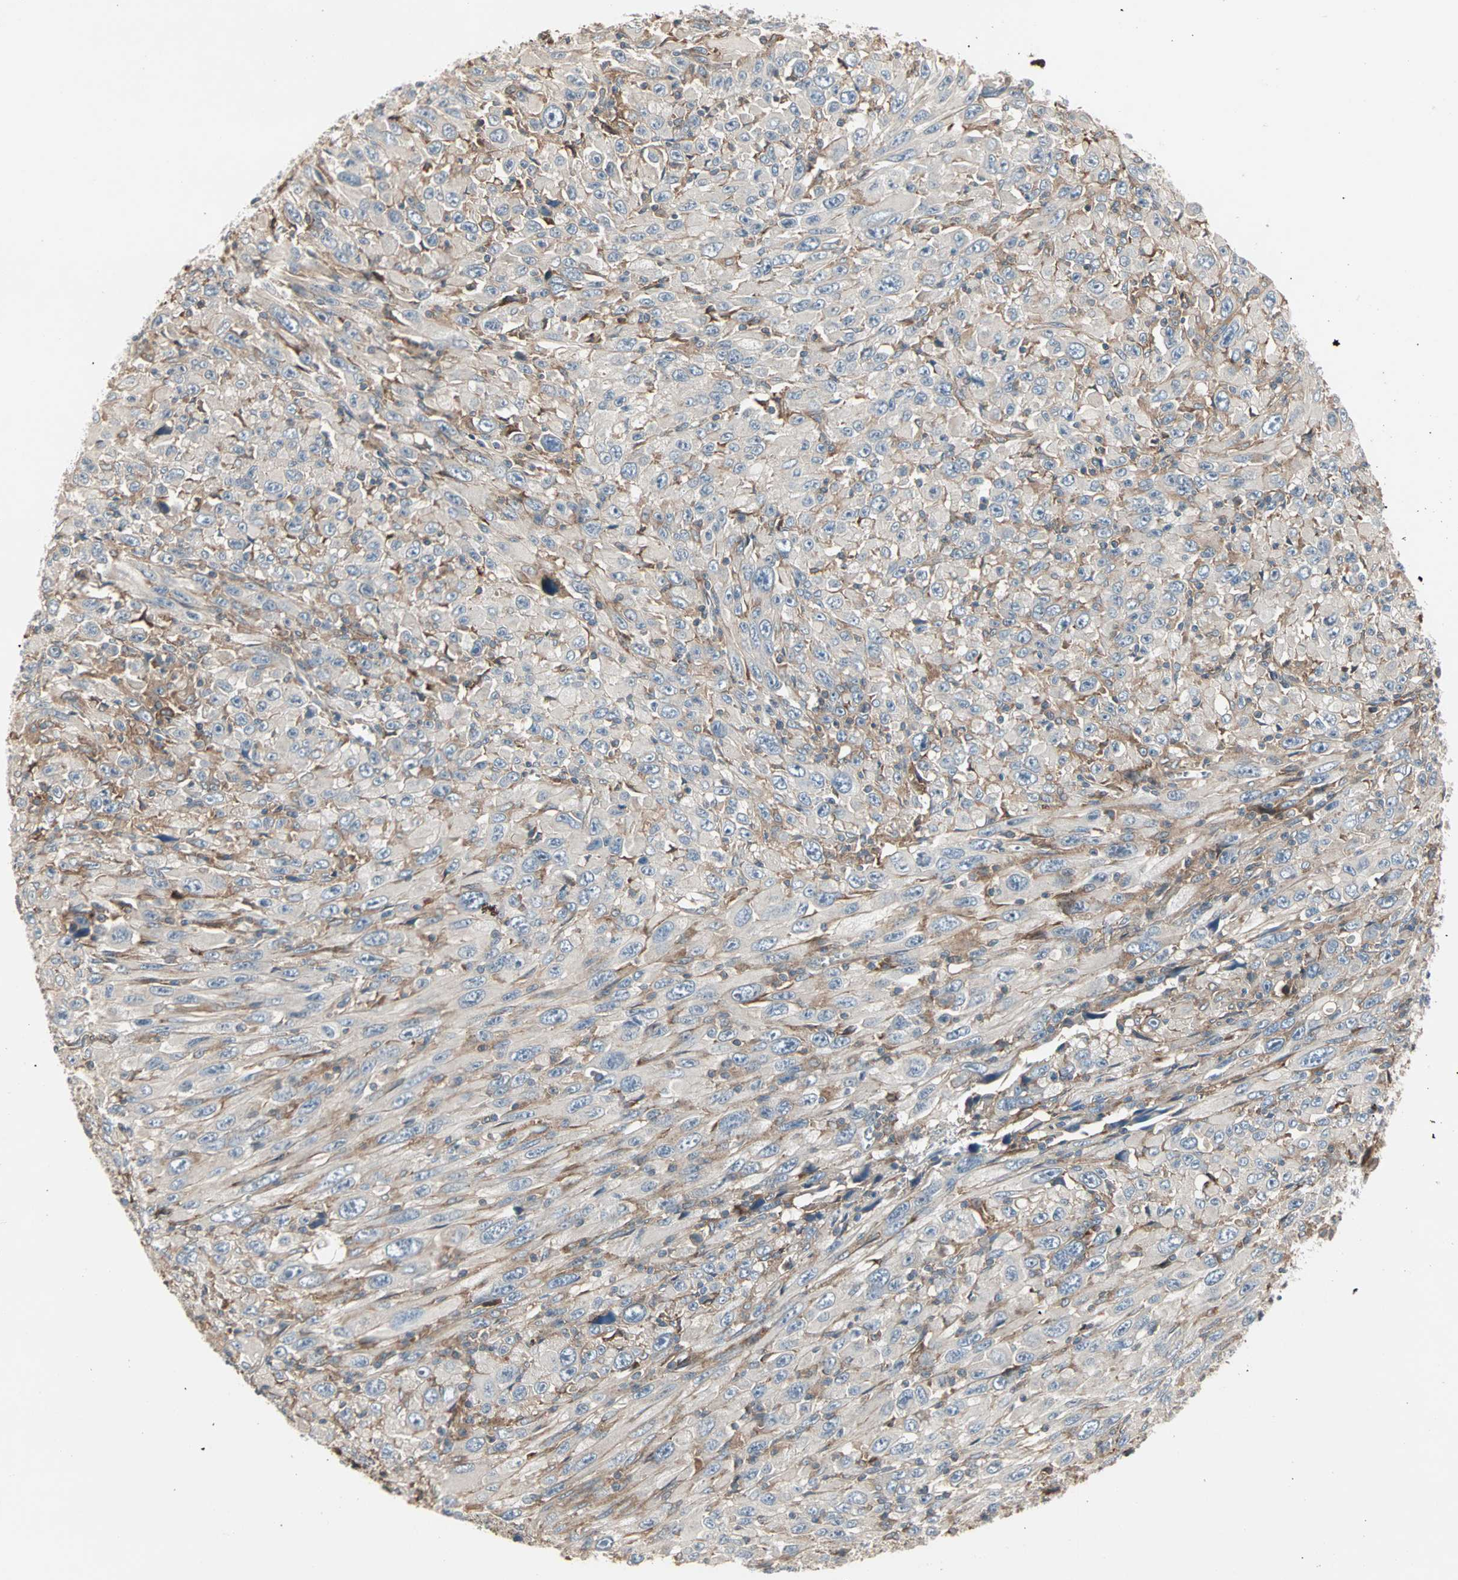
{"staining": {"intensity": "negative", "quantity": "none", "location": "none"}, "tissue": "melanoma", "cell_type": "Tumor cells", "image_type": "cancer", "snomed": [{"axis": "morphology", "description": "Malignant melanoma, Metastatic site"}, {"axis": "topography", "description": "Skin"}], "caption": "DAB immunohistochemical staining of malignant melanoma (metastatic site) reveals no significant positivity in tumor cells. Brightfield microscopy of IHC stained with DAB (3,3'-diaminobenzidine) (brown) and hematoxylin (blue), captured at high magnification.", "gene": "GNAI2", "patient": {"sex": "female", "age": 56}}